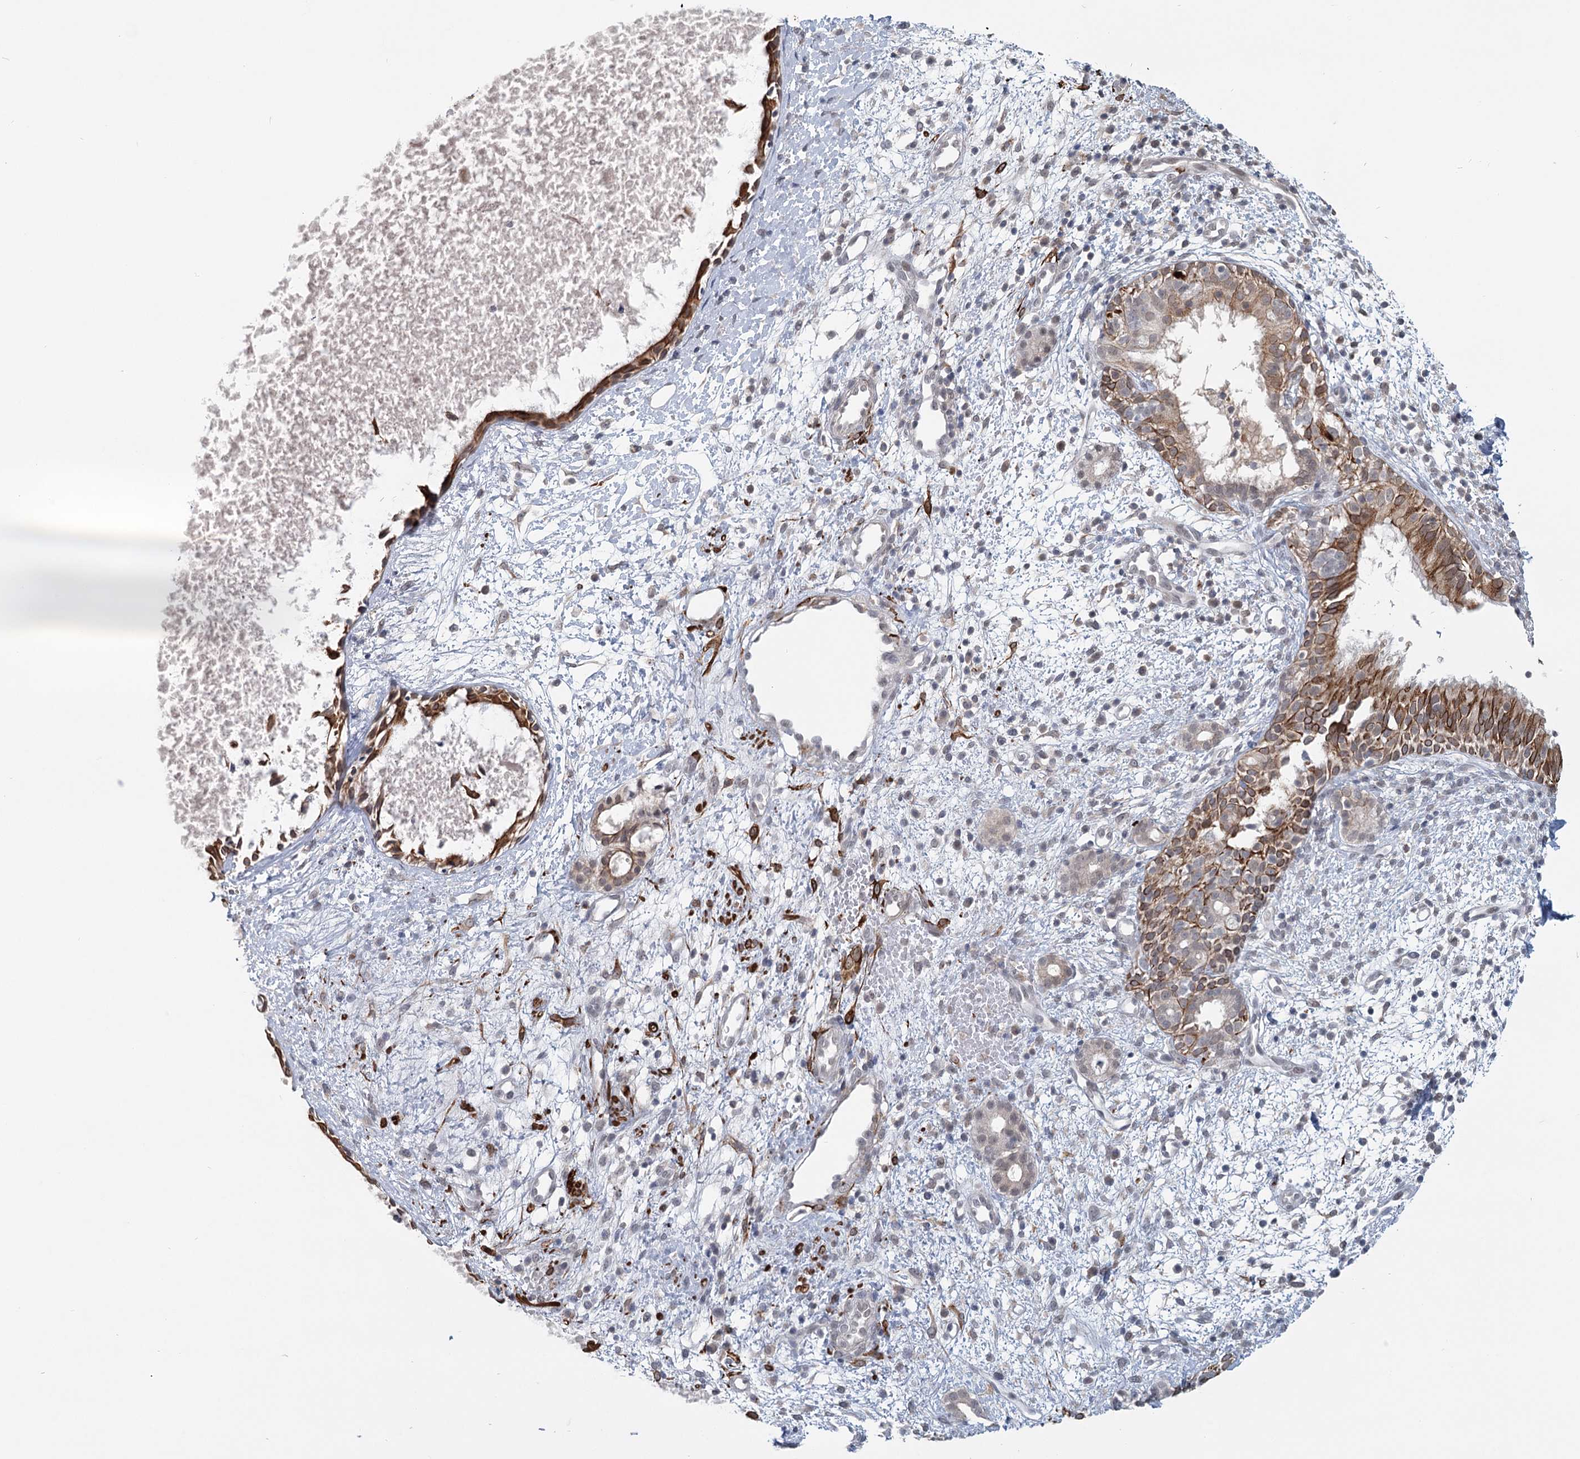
{"staining": {"intensity": "moderate", "quantity": ">75%", "location": "cytoplasmic/membranous"}, "tissue": "nasopharynx", "cell_type": "Respiratory epithelial cells", "image_type": "normal", "snomed": [{"axis": "morphology", "description": "Normal tissue, NOS"}, {"axis": "topography", "description": "Nasopharynx"}], "caption": "IHC photomicrograph of unremarkable nasopharynx stained for a protein (brown), which displays medium levels of moderate cytoplasmic/membranous positivity in approximately >75% of respiratory epithelial cells.", "gene": "TMEM70", "patient": {"sex": "male", "age": 22}}